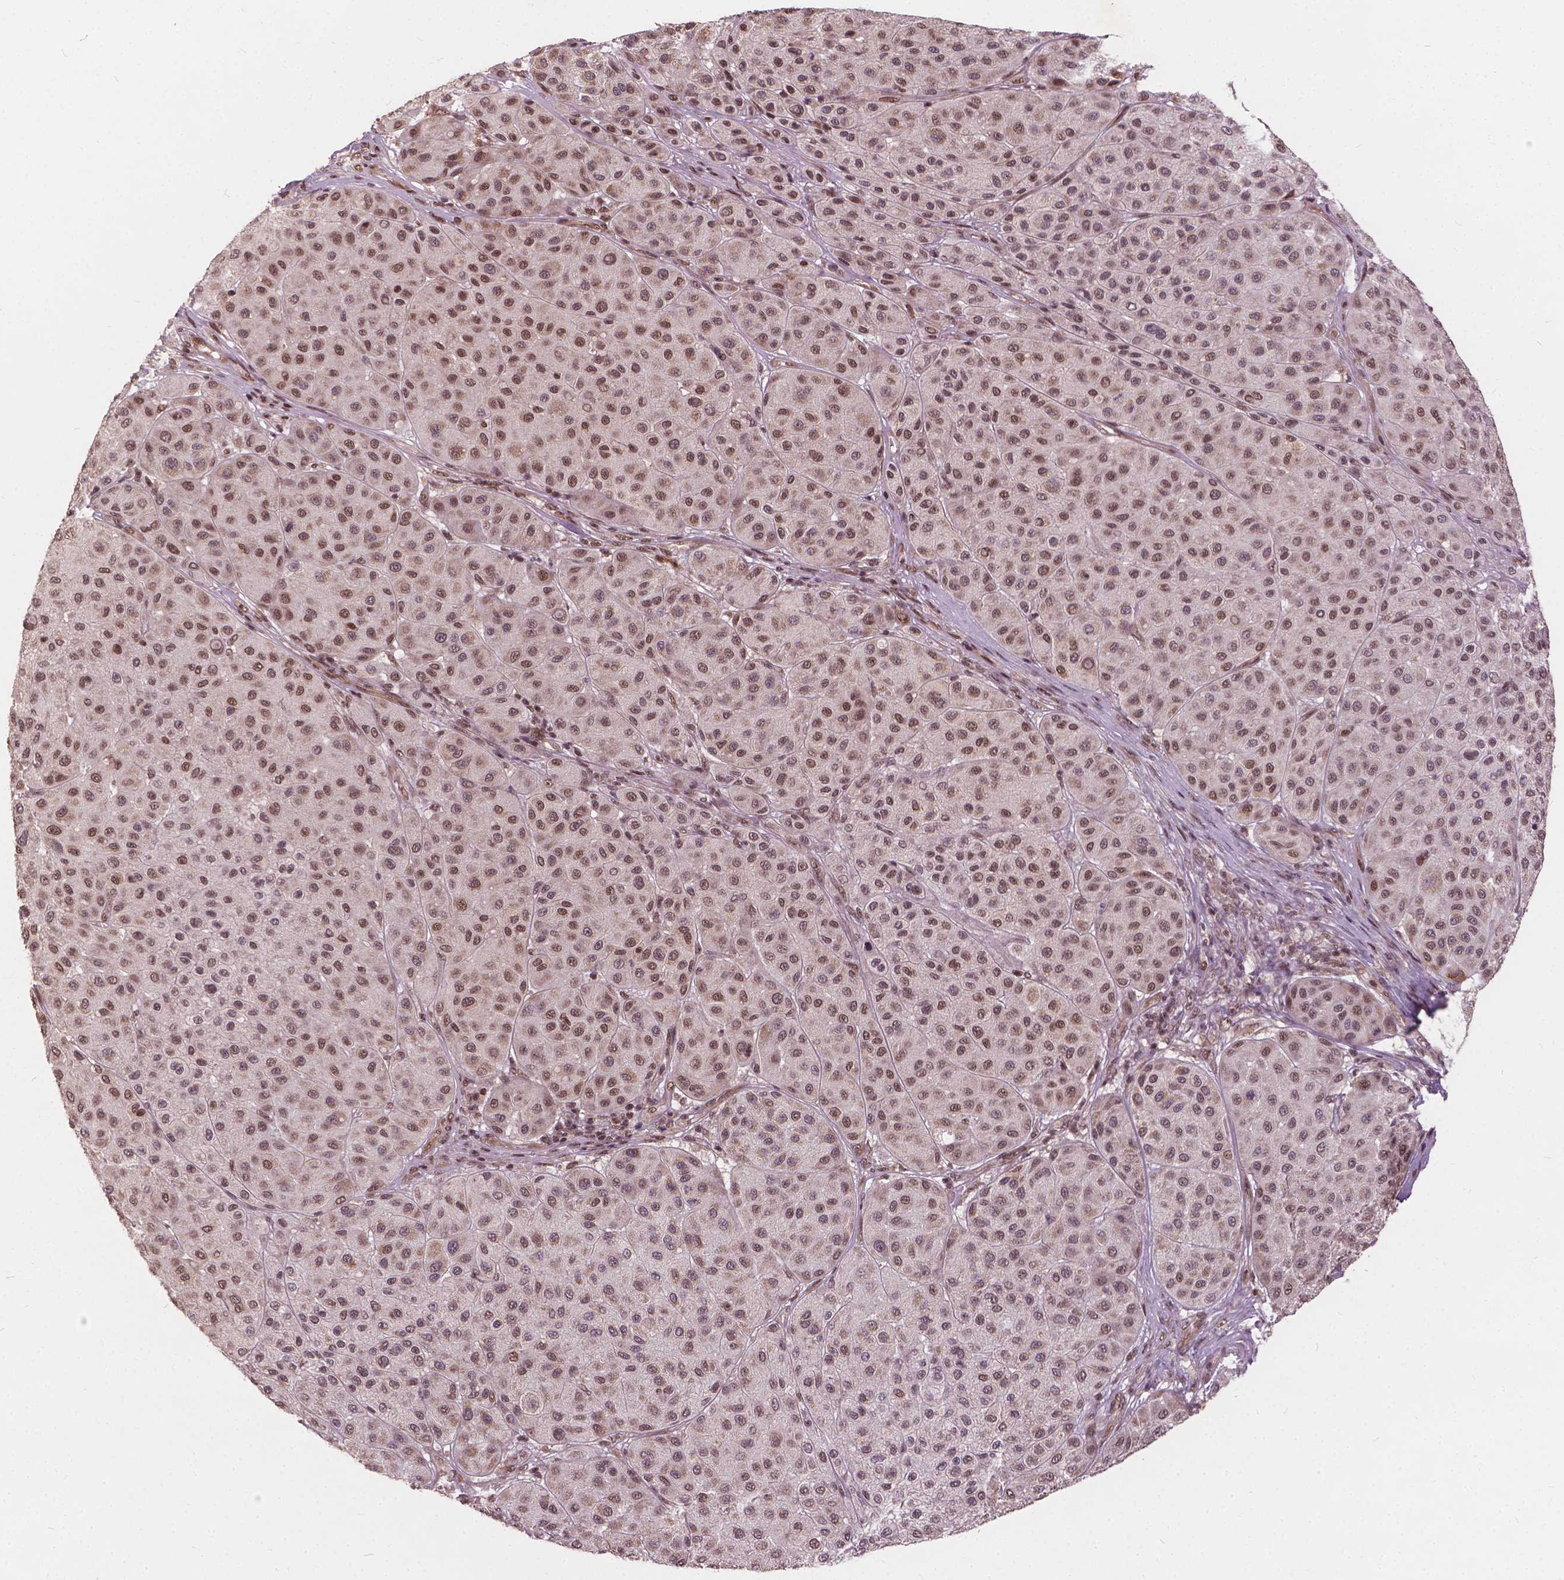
{"staining": {"intensity": "moderate", "quantity": ">75%", "location": "nuclear"}, "tissue": "melanoma", "cell_type": "Tumor cells", "image_type": "cancer", "snomed": [{"axis": "morphology", "description": "Malignant melanoma, Metastatic site"}, {"axis": "topography", "description": "Smooth muscle"}], "caption": "A medium amount of moderate nuclear expression is identified in about >75% of tumor cells in melanoma tissue.", "gene": "GPS2", "patient": {"sex": "male", "age": 41}}